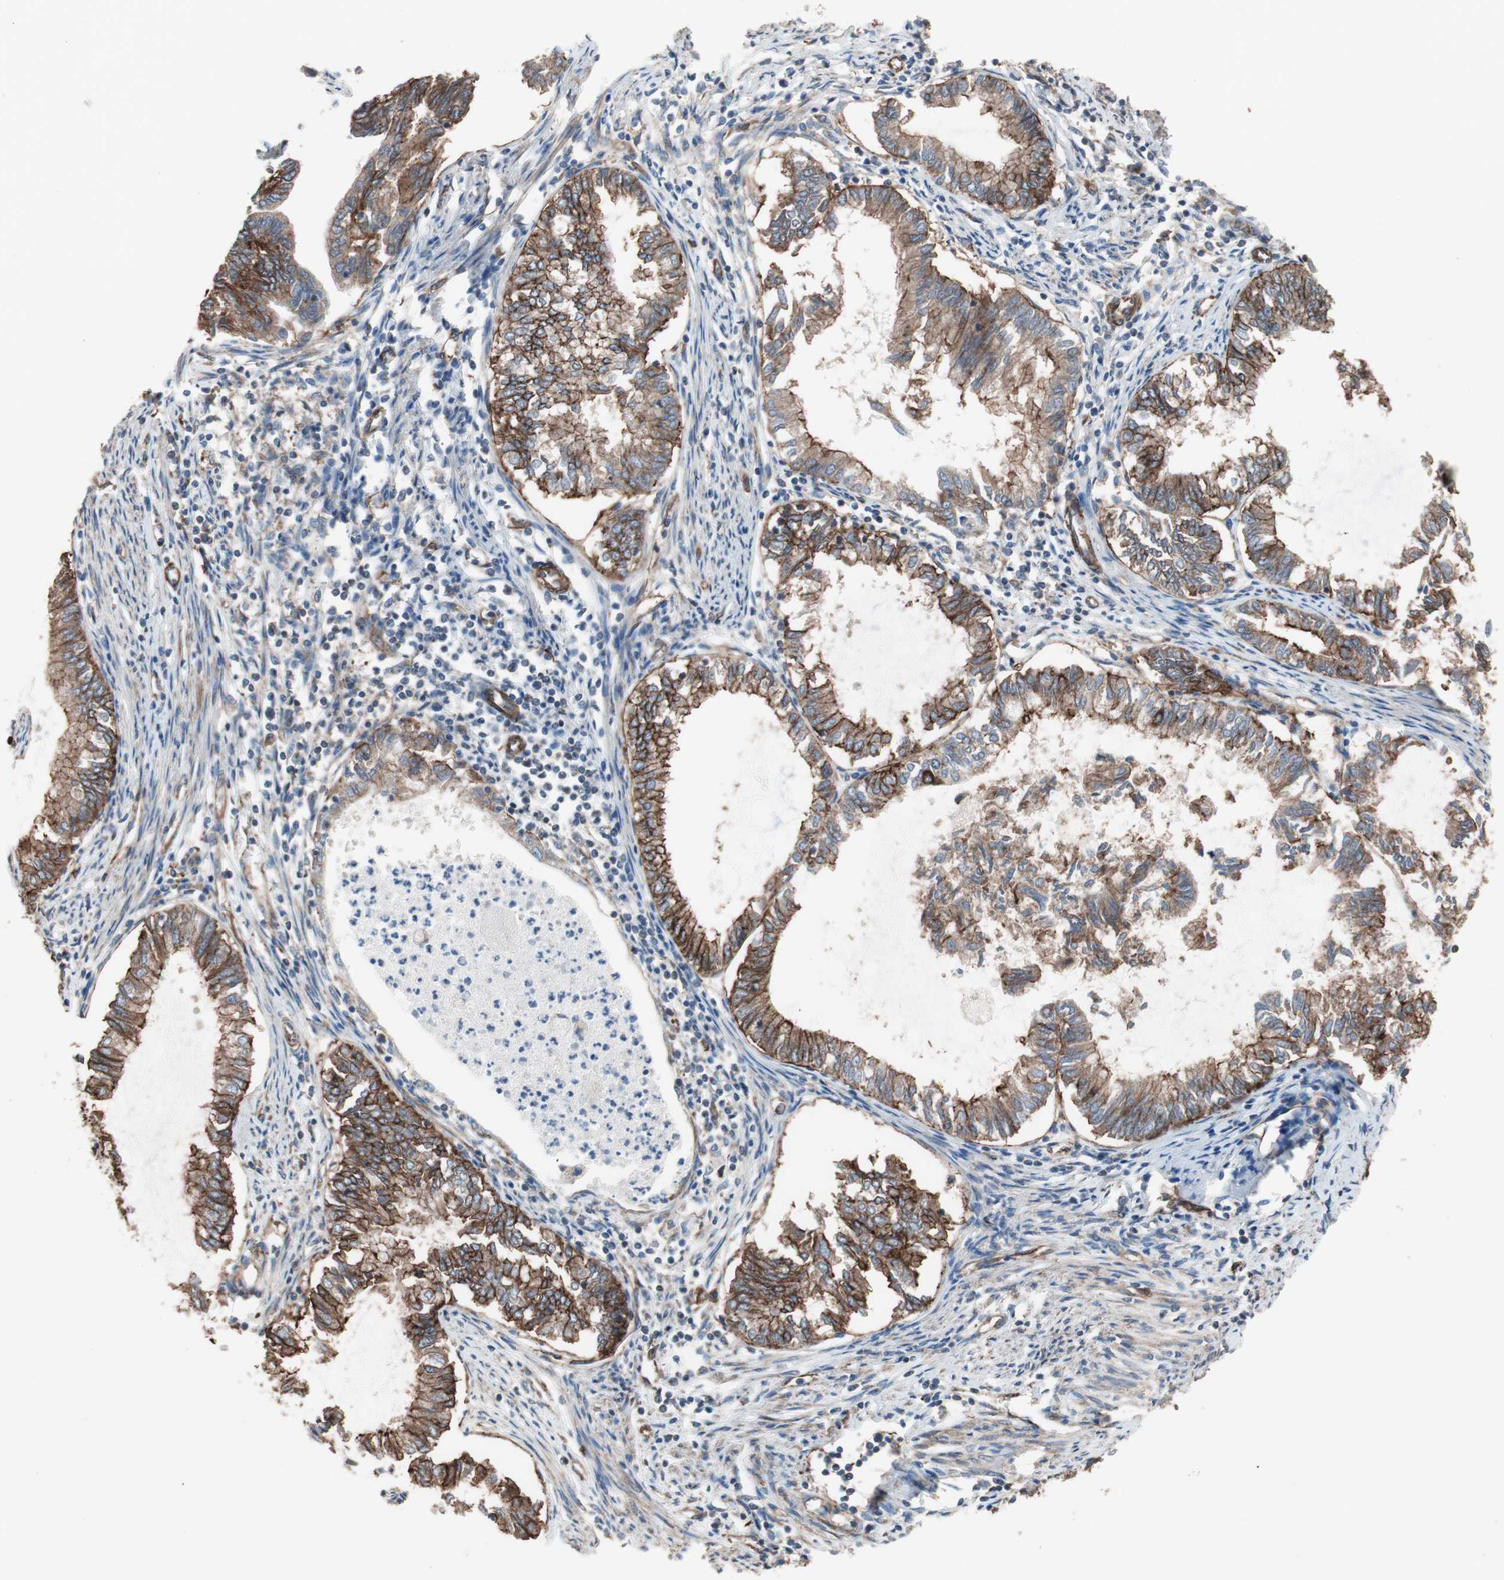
{"staining": {"intensity": "strong", "quantity": ">75%", "location": "cytoplasmic/membranous"}, "tissue": "endometrial cancer", "cell_type": "Tumor cells", "image_type": "cancer", "snomed": [{"axis": "morphology", "description": "Adenocarcinoma, NOS"}, {"axis": "topography", "description": "Endometrium"}], "caption": "This is a micrograph of immunohistochemistry staining of endometrial cancer, which shows strong expression in the cytoplasmic/membranous of tumor cells.", "gene": "GPSM2", "patient": {"sex": "female", "age": 86}}